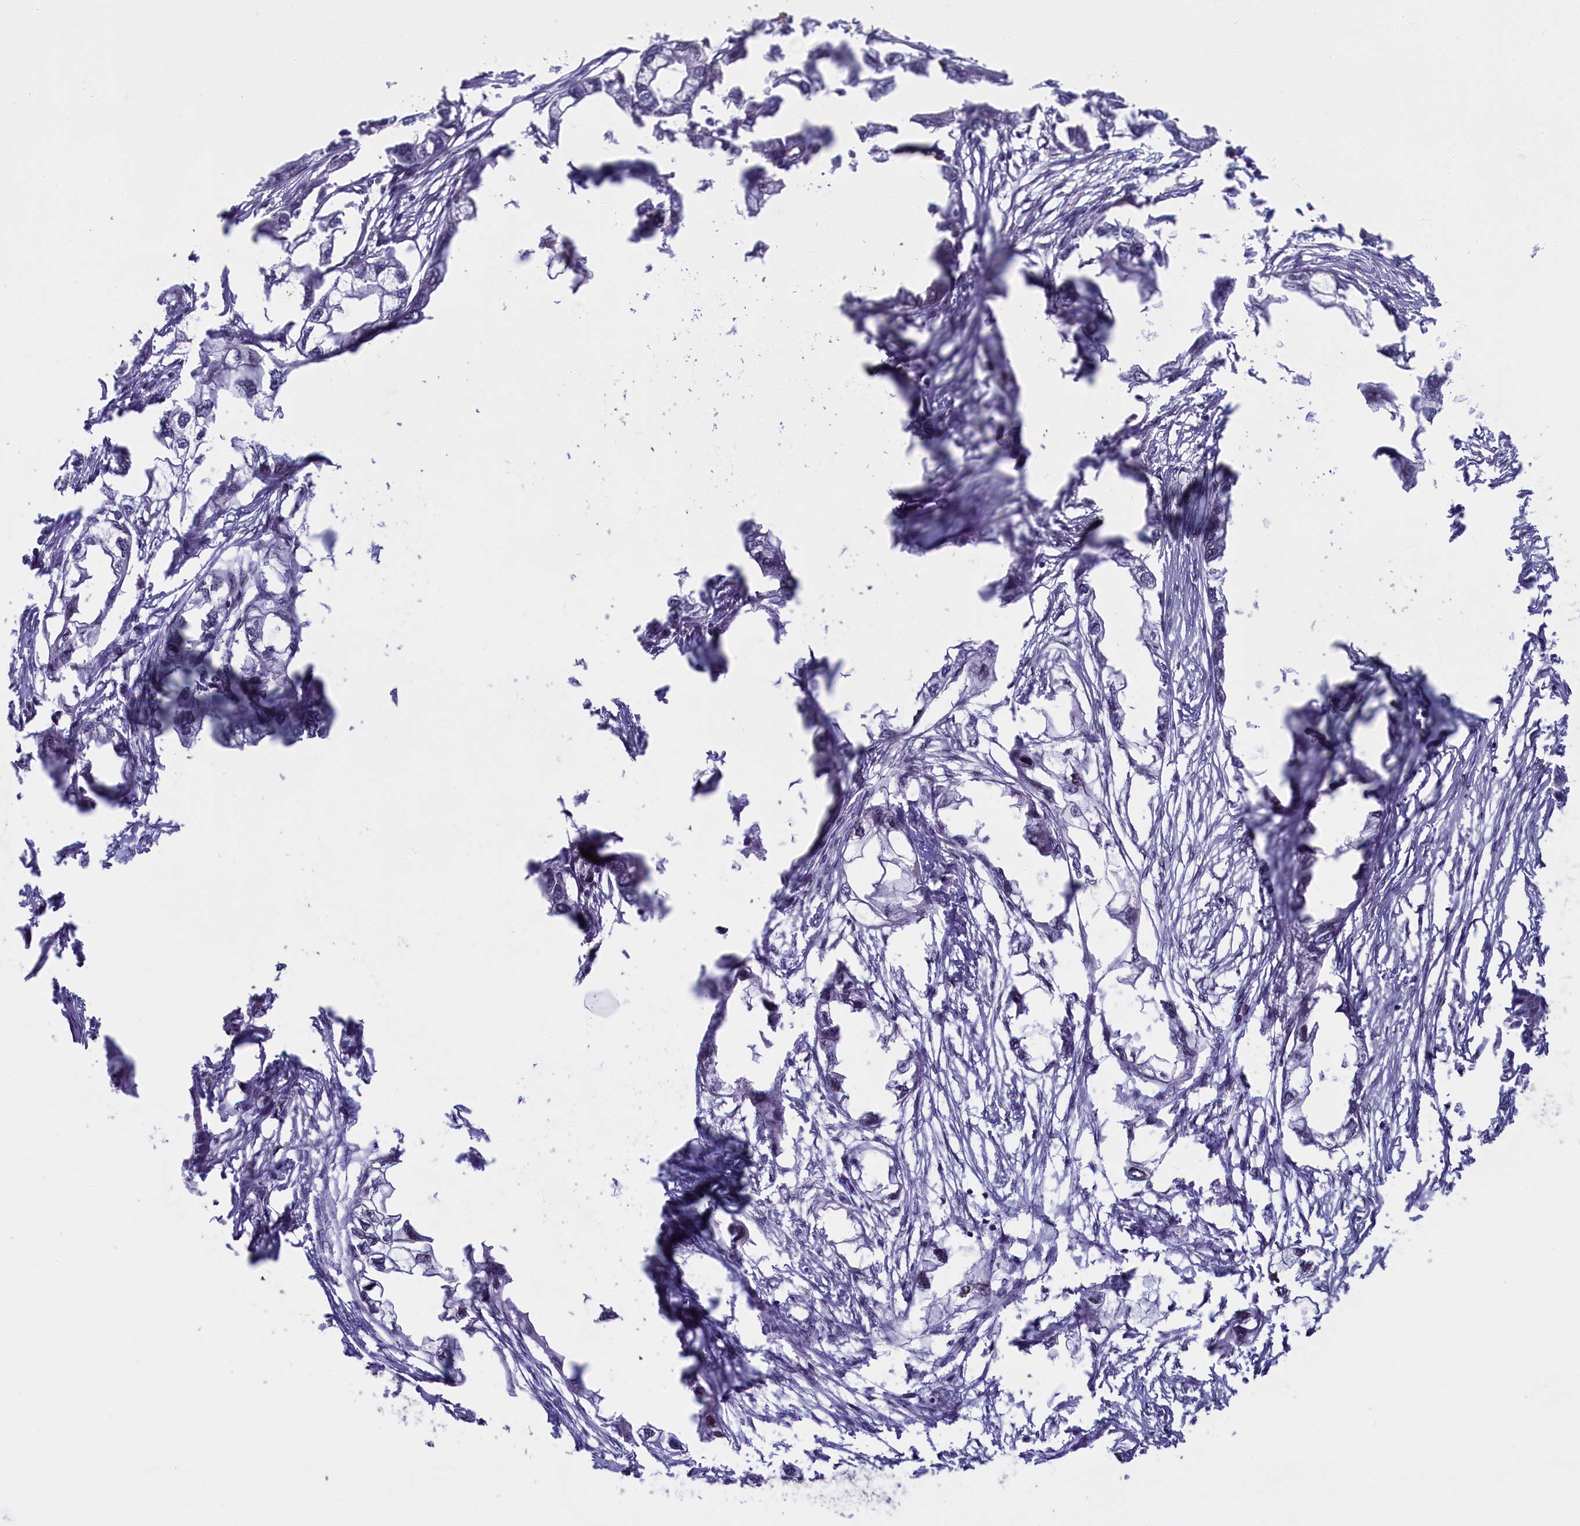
{"staining": {"intensity": "negative", "quantity": "none", "location": "none"}, "tissue": "endometrial cancer", "cell_type": "Tumor cells", "image_type": "cancer", "snomed": [{"axis": "morphology", "description": "Adenocarcinoma, NOS"}, {"axis": "morphology", "description": "Adenocarcinoma, metastatic, NOS"}, {"axis": "topography", "description": "Adipose tissue"}, {"axis": "topography", "description": "Endometrium"}], "caption": "Tumor cells show no significant protein staining in endometrial cancer (metastatic adenocarcinoma).", "gene": "GPSM1", "patient": {"sex": "female", "age": 67}}